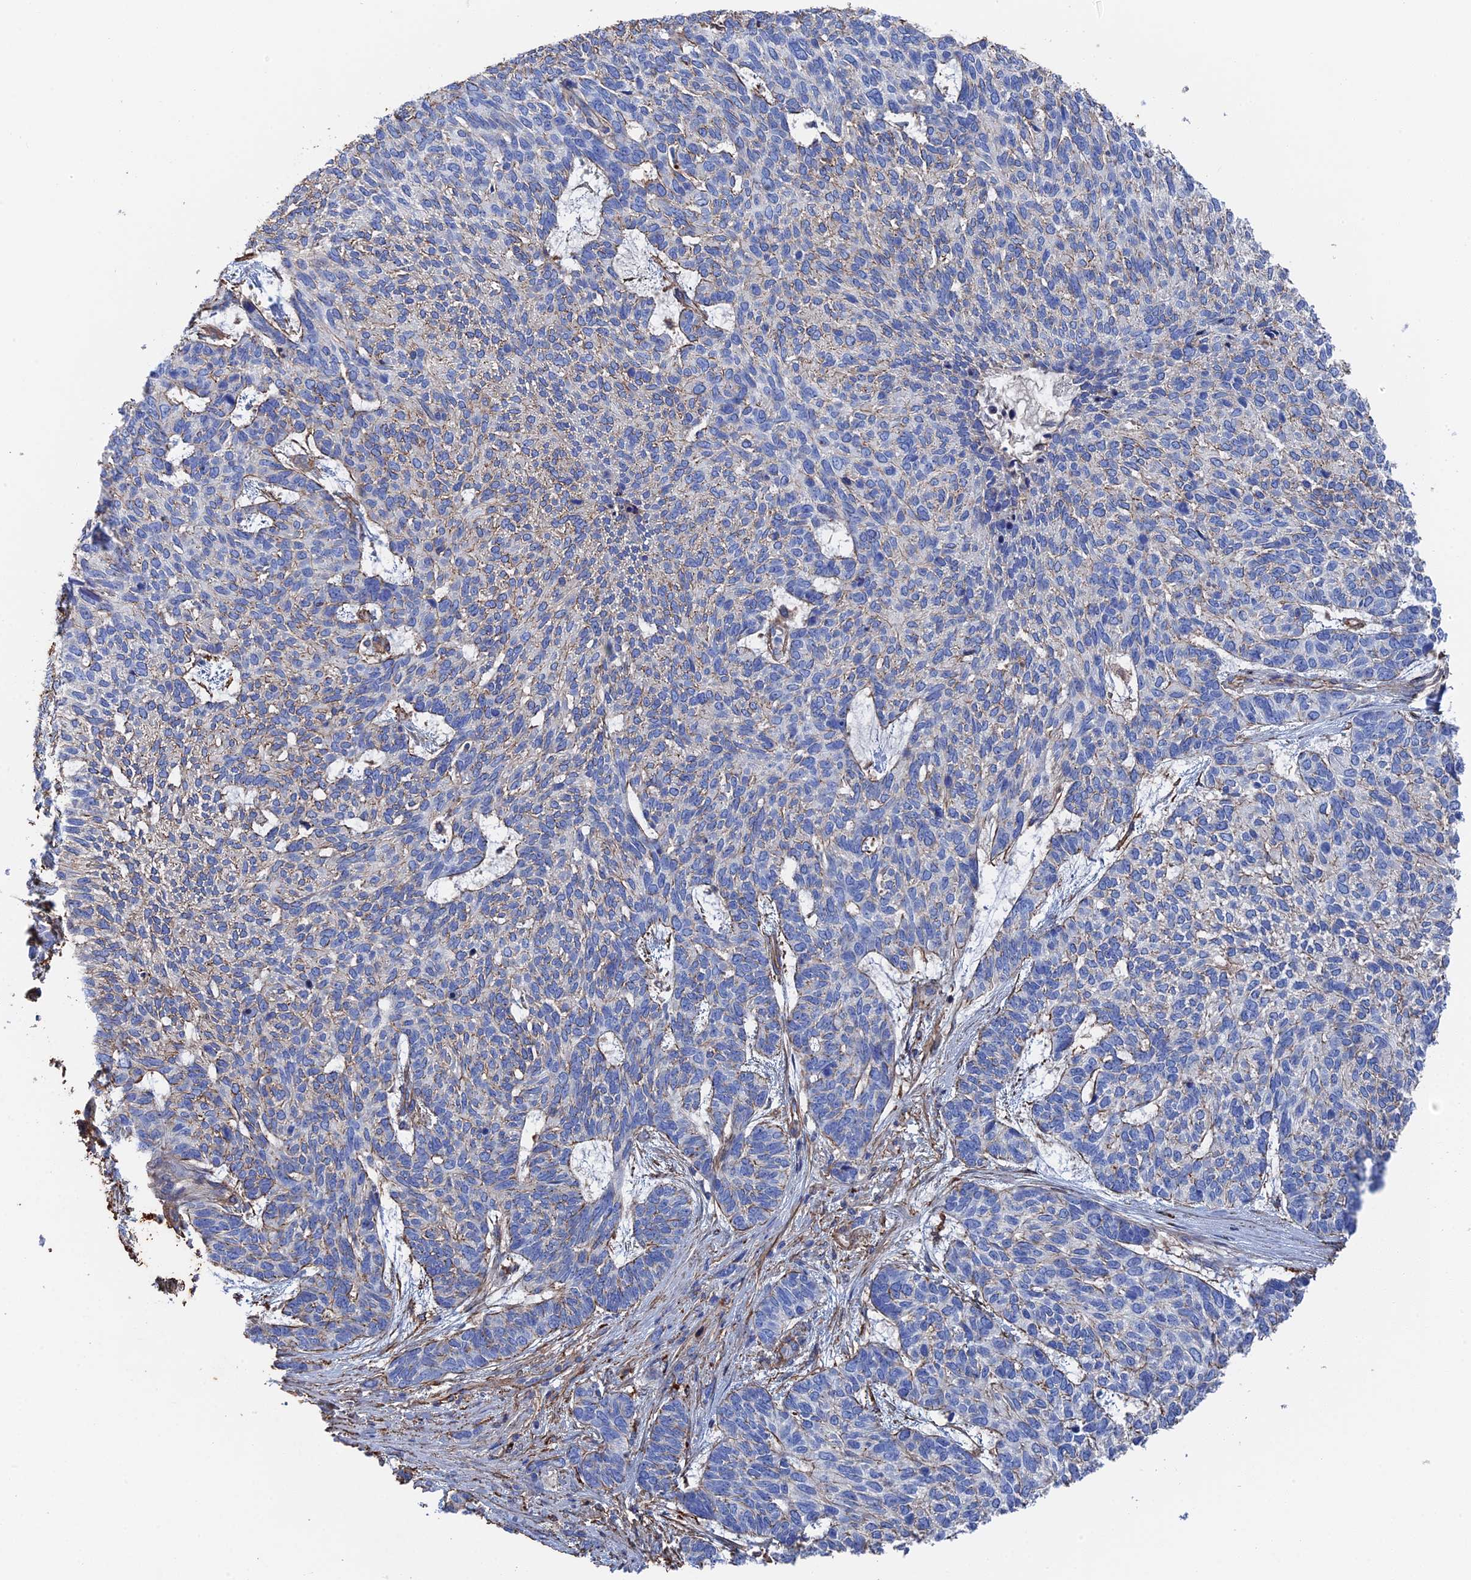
{"staining": {"intensity": "negative", "quantity": "none", "location": "none"}, "tissue": "skin cancer", "cell_type": "Tumor cells", "image_type": "cancer", "snomed": [{"axis": "morphology", "description": "Basal cell carcinoma"}, {"axis": "topography", "description": "Skin"}], "caption": "Basal cell carcinoma (skin) stained for a protein using immunohistochemistry (IHC) demonstrates no expression tumor cells.", "gene": "STRA6", "patient": {"sex": "female", "age": 65}}